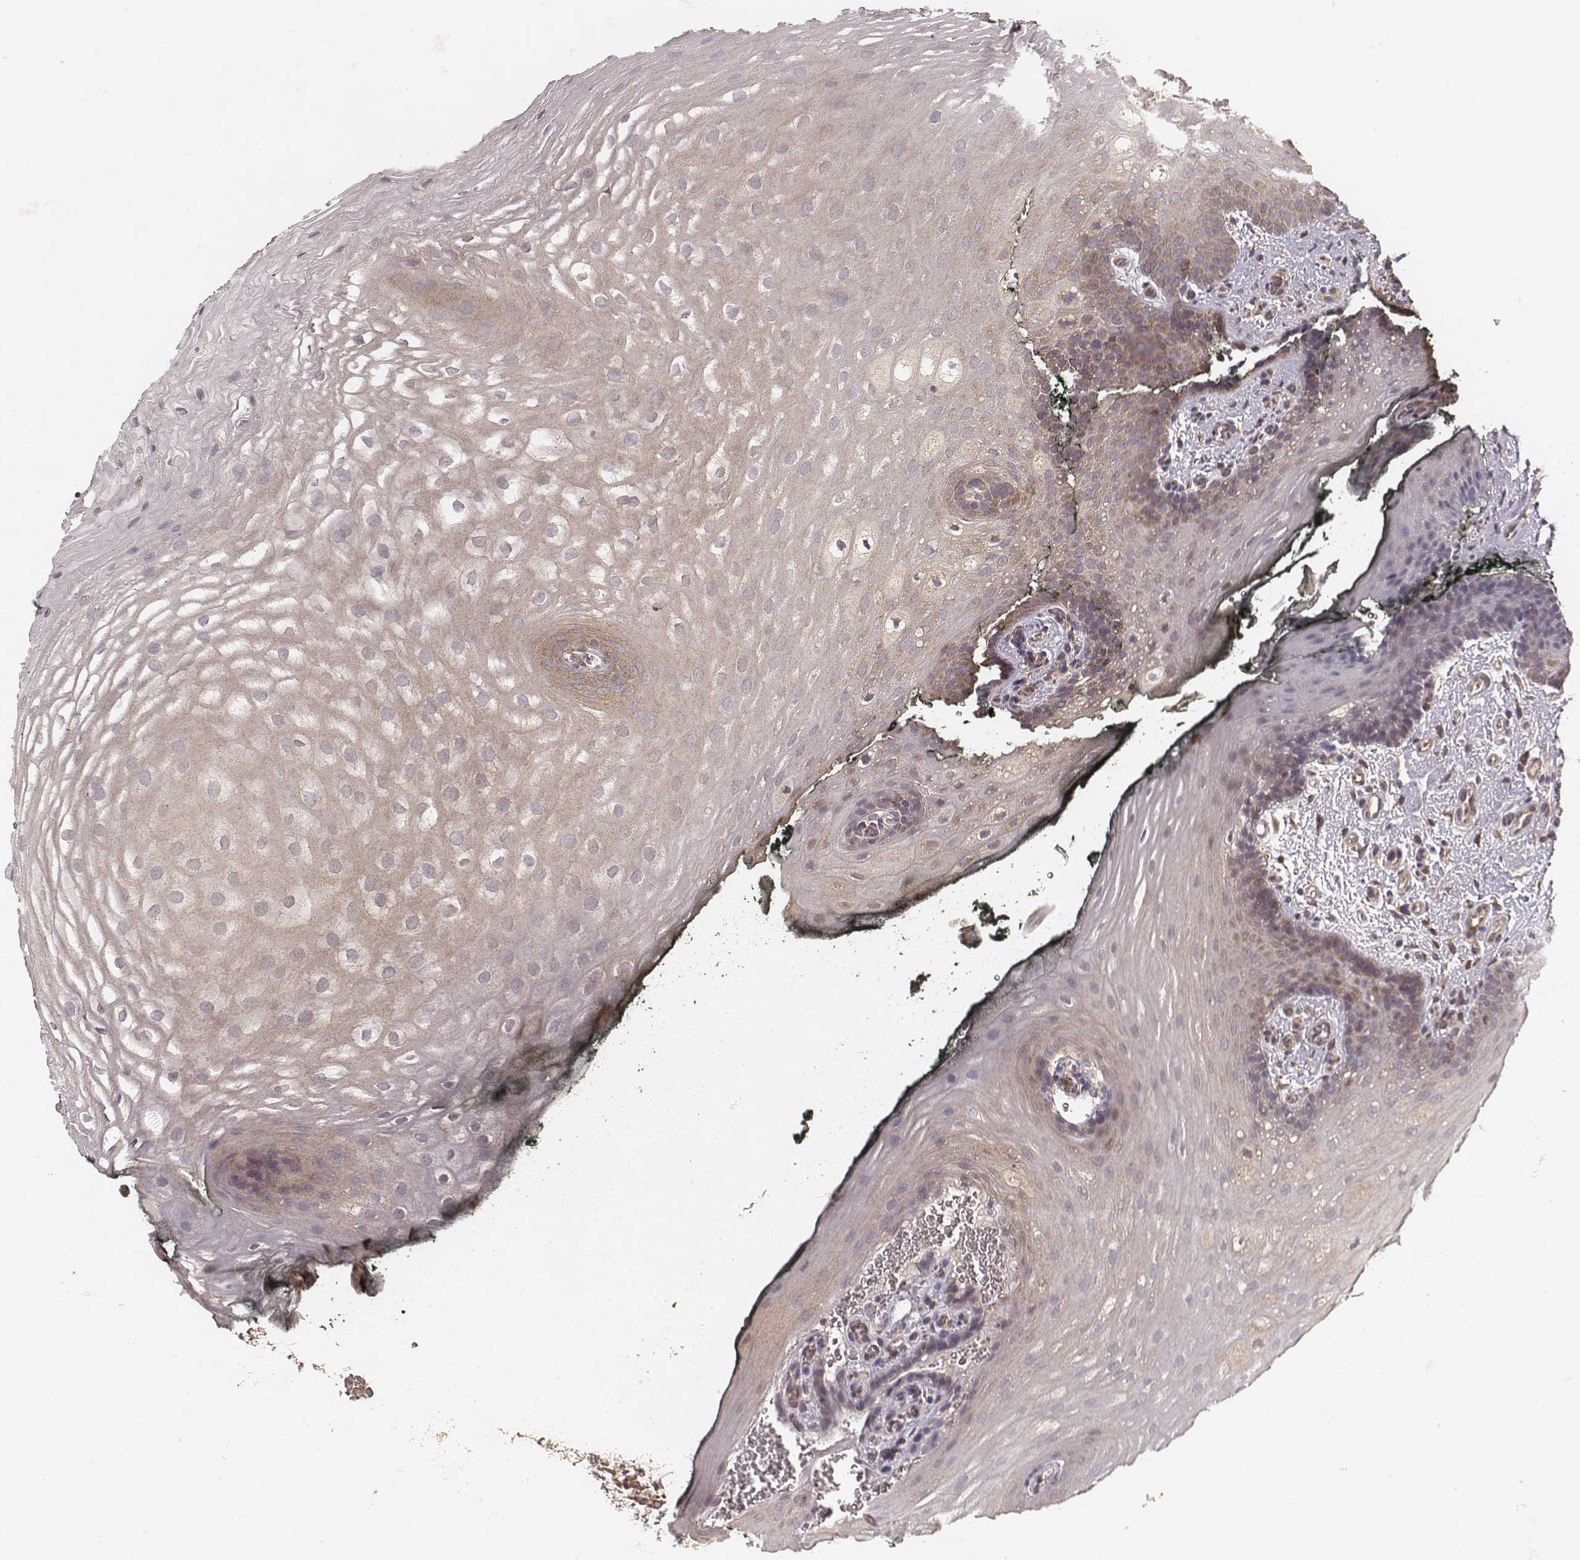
{"staining": {"intensity": "weak", "quantity": "25%-75%", "location": "cytoplasmic/membranous"}, "tissue": "oral mucosa", "cell_type": "Squamous epithelial cells", "image_type": "normal", "snomed": [{"axis": "morphology", "description": "Normal tissue, NOS"}, {"axis": "topography", "description": "Oral tissue"}, {"axis": "topography", "description": "Head-Neck"}], "caption": "DAB immunohistochemical staining of unremarkable oral mucosa reveals weak cytoplasmic/membranous protein staining in about 25%-75% of squamous epithelial cells. The protein of interest is stained brown, and the nuclei are stained in blue (DAB (3,3'-diaminobenzidine) IHC with brightfield microscopy, high magnification).", "gene": "CARS1", "patient": {"sex": "male", "age": 65}}